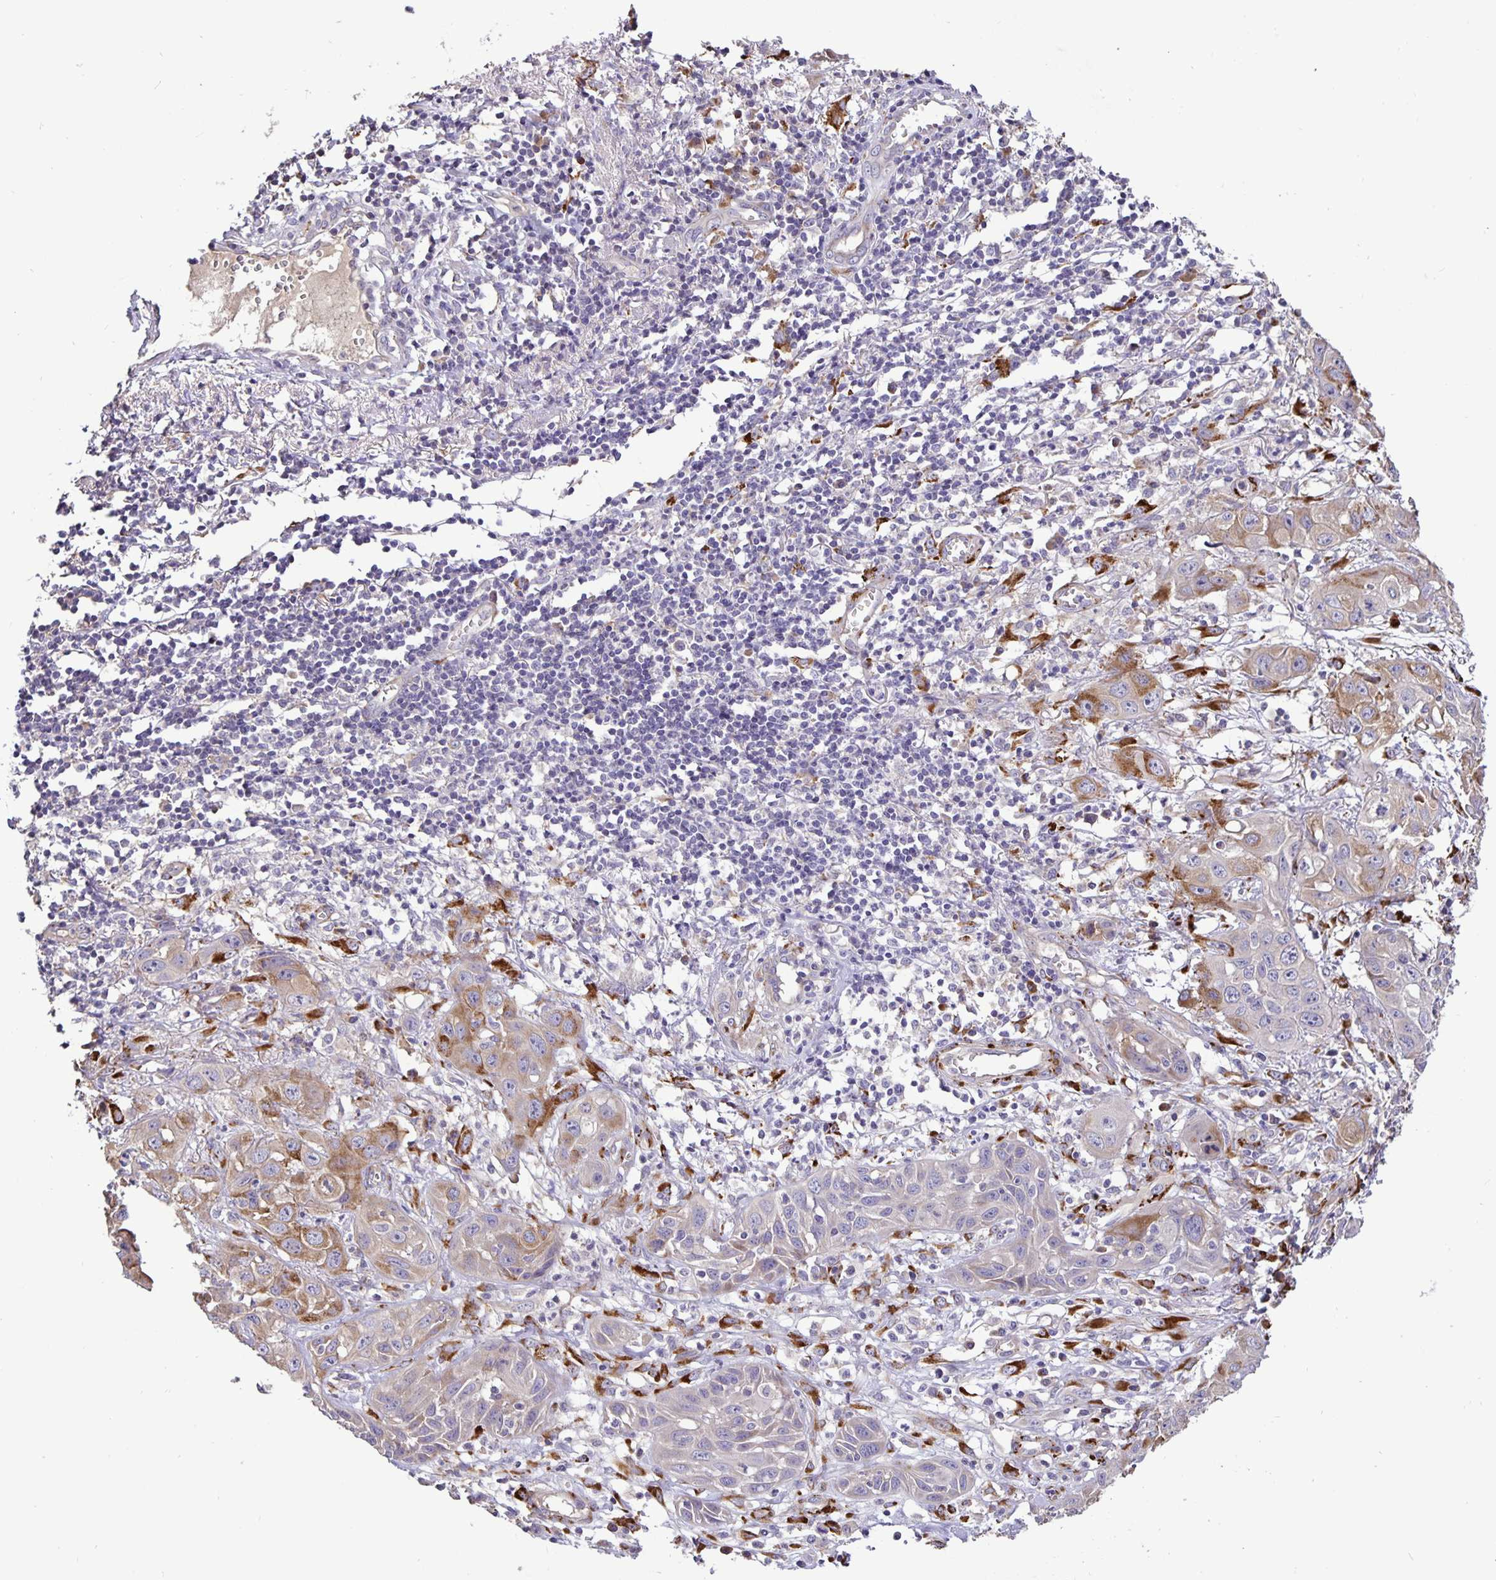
{"staining": {"intensity": "moderate", "quantity": "<25%", "location": "cytoplasmic/membranous"}, "tissue": "skin cancer", "cell_type": "Tumor cells", "image_type": "cancer", "snomed": [{"axis": "morphology", "description": "Squamous cell carcinoma, NOS"}, {"axis": "topography", "description": "Skin"}, {"axis": "topography", "description": "Vulva"}], "caption": "A photomicrograph of skin cancer (squamous cell carcinoma) stained for a protein reveals moderate cytoplasmic/membranous brown staining in tumor cells.", "gene": "EML6", "patient": {"sex": "female", "age": 71}}